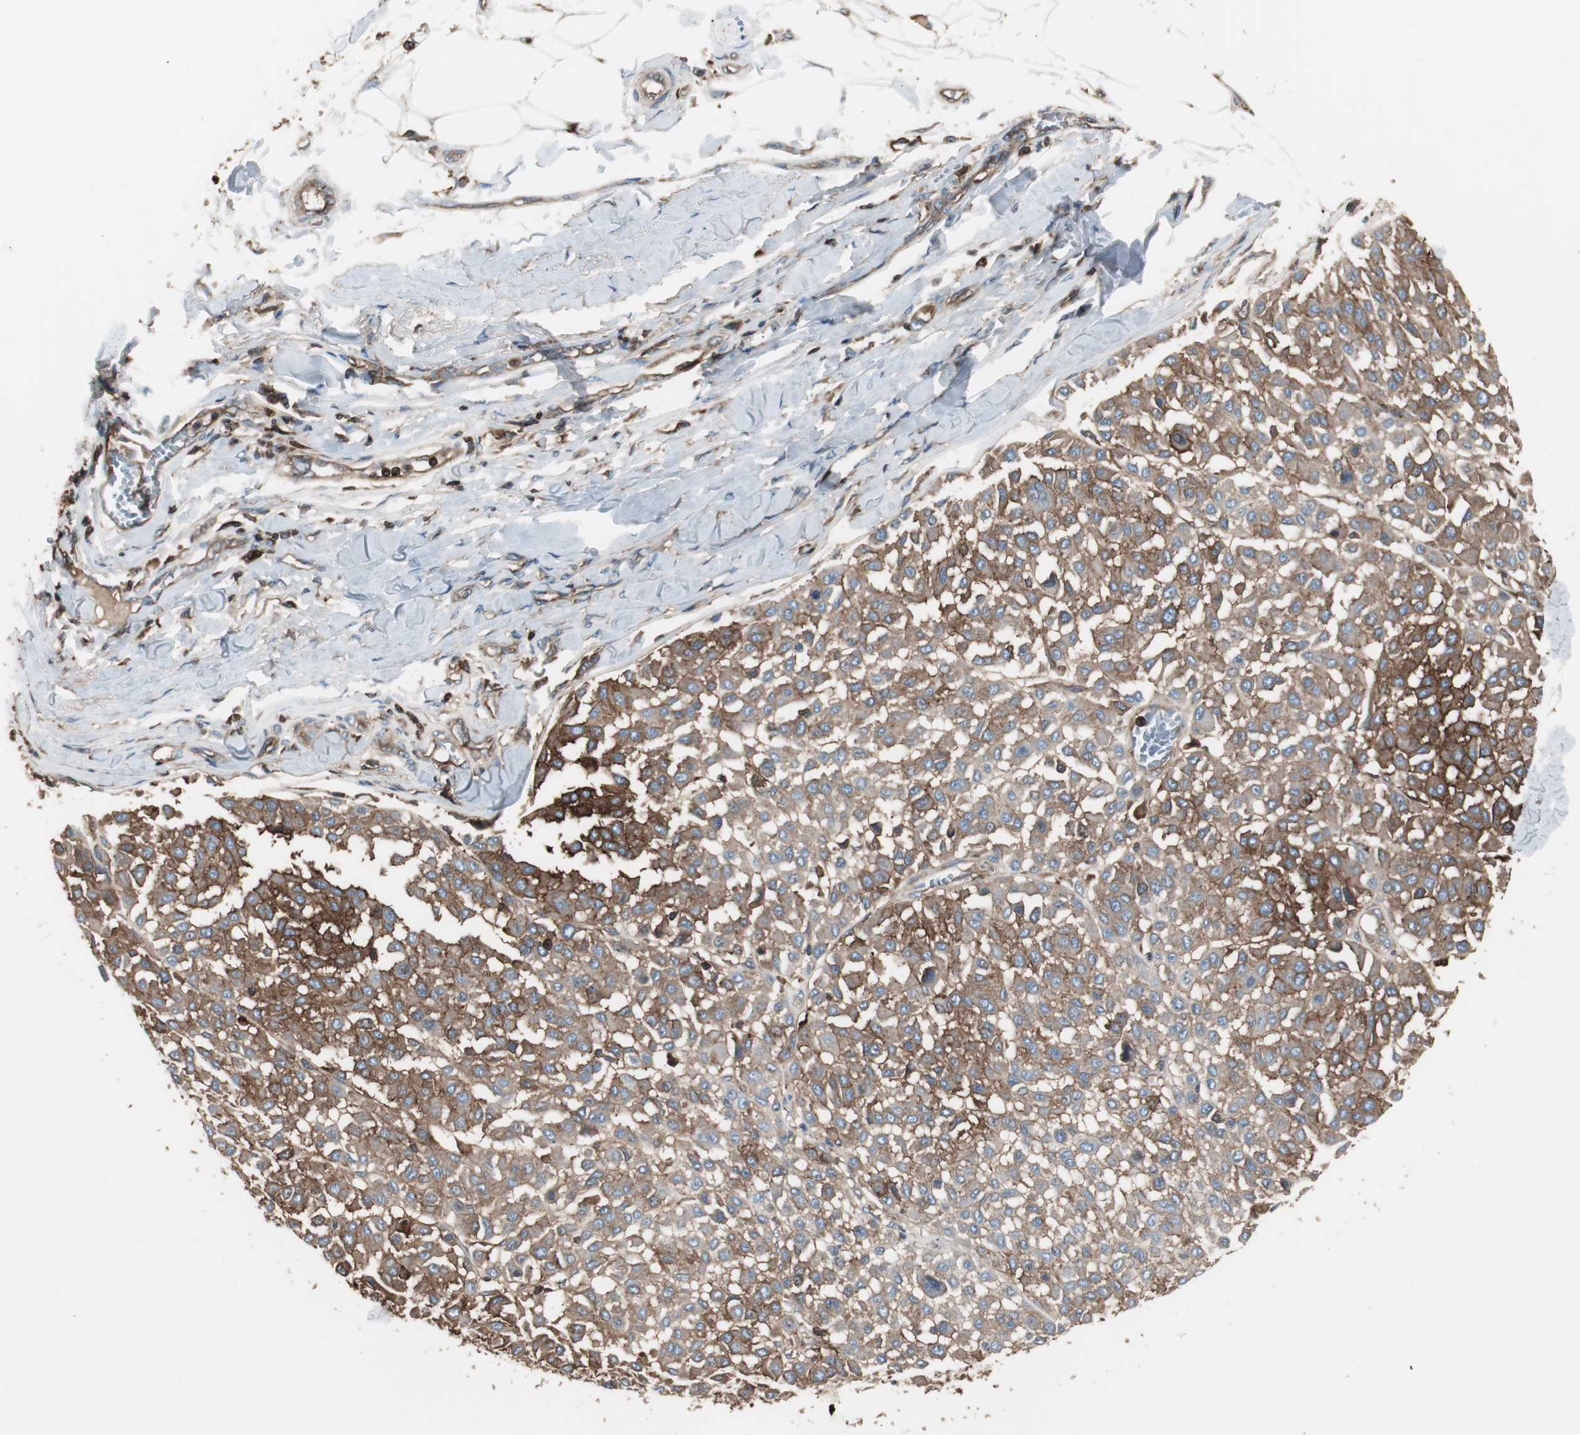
{"staining": {"intensity": "strong", "quantity": ">75%", "location": "cytoplasmic/membranous"}, "tissue": "melanoma", "cell_type": "Tumor cells", "image_type": "cancer", "snomed": [{"axis": "morphology", "description": "Malignant melanoma, Metastatic site"}, {"axis": "topography", "description": "Soft tissue"}], "caption": "Protein expression analysis of malignant melanoma (metastatic site) displays strong cytoplasmic/membranous staining in about >75% of tumor cells.", "gene": "B2M", "patient": {"sex": "male", "age": 41}}